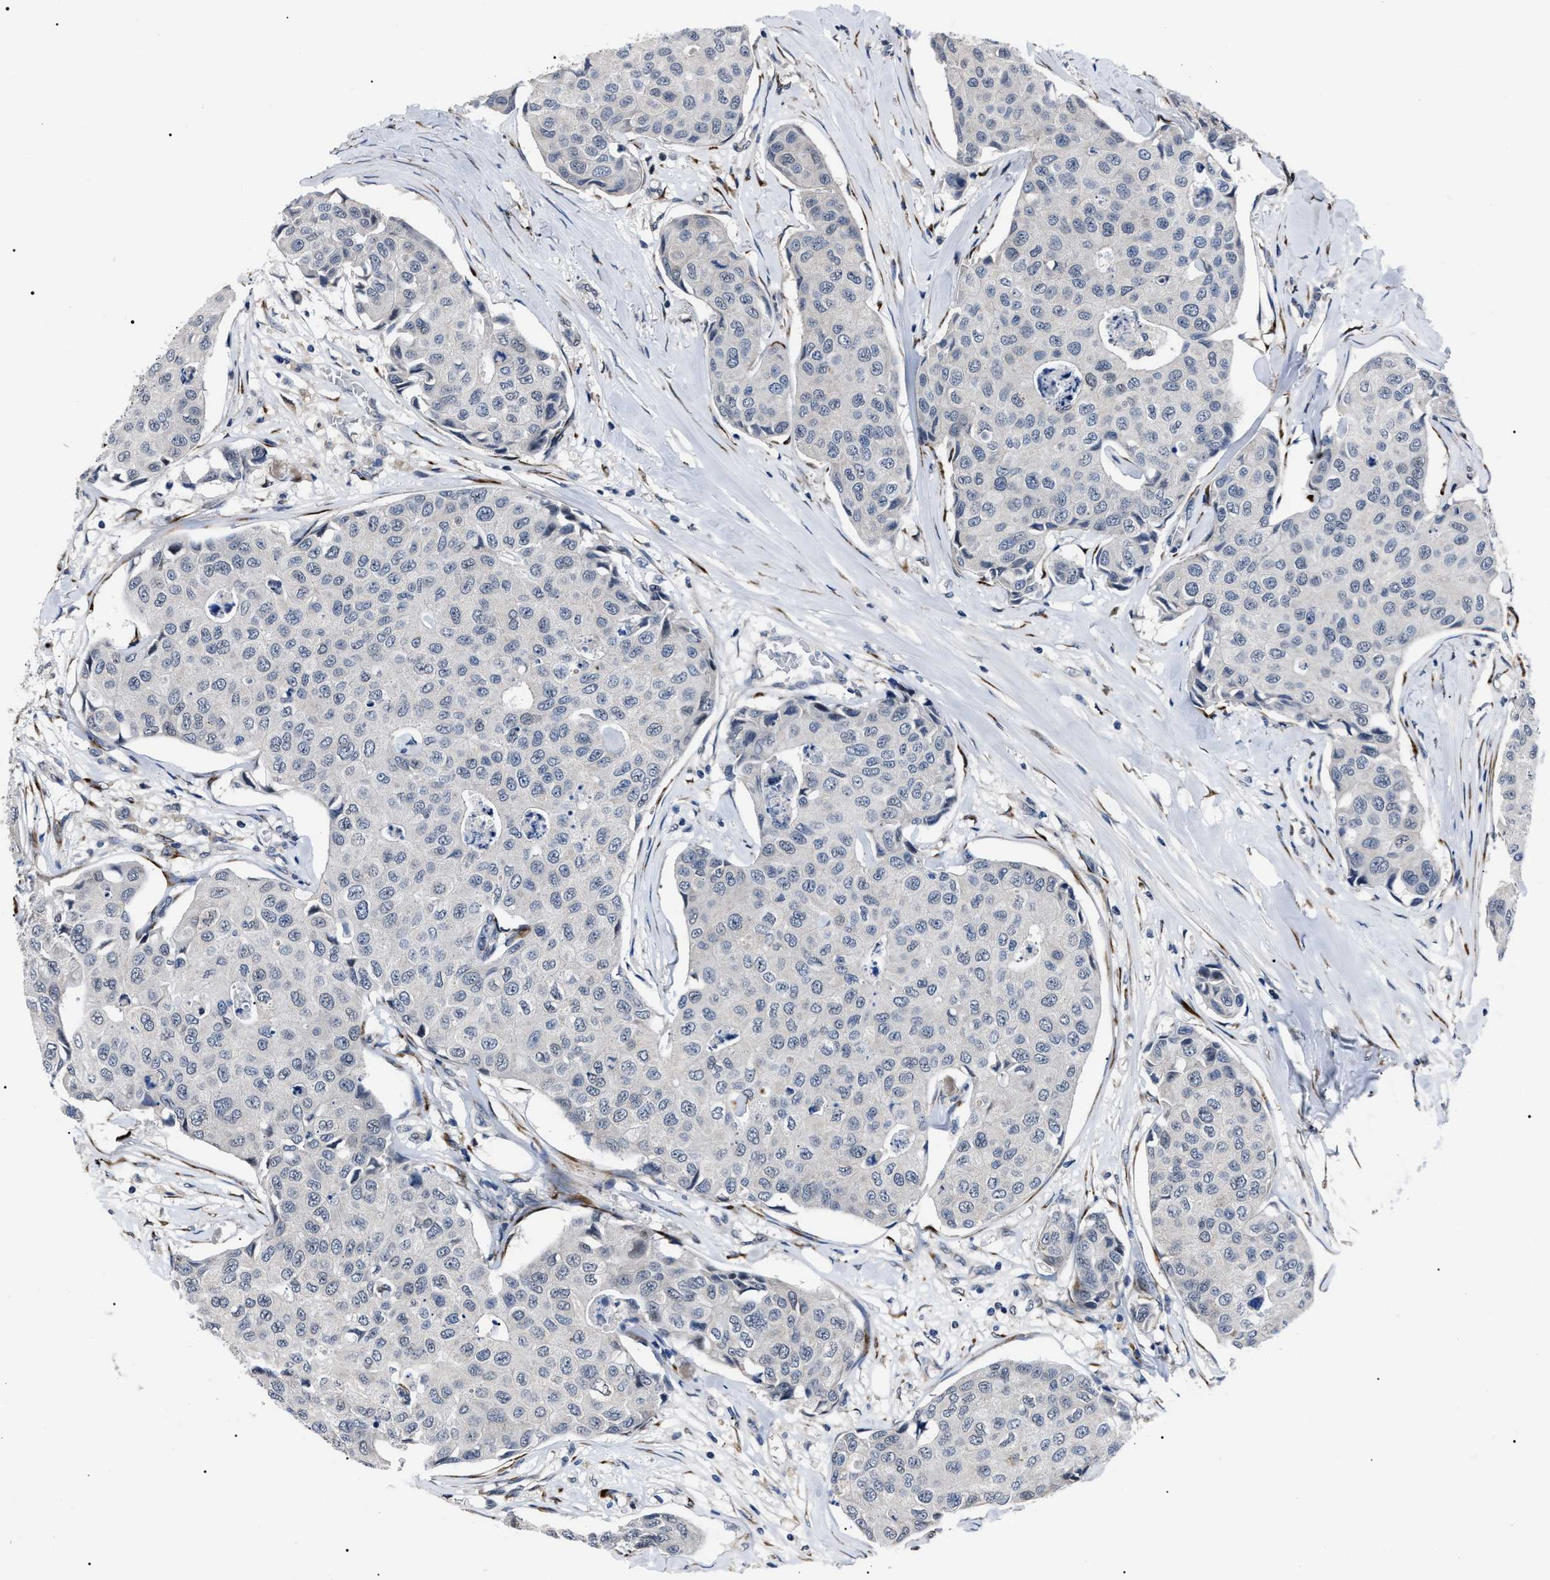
{"staining": {"intensity": "negative", "quantity": "none", "location": "none"}, "tissue": "breast cancer", "cell_type": "Tumor cells", "image_type": "cancer", "snomed": [{"axis": "morphology", "description": "Duct carcinoma"}, {"axis": "topography", "description": "Breast"}], "caption": "Immunohistochemical staining of breast cancer (infiltrating ductal carcinoma) exhibits no significant staining in tumor cells.", "gene": "LRRC14", "patient": {"sex": "female", "age": 80}}